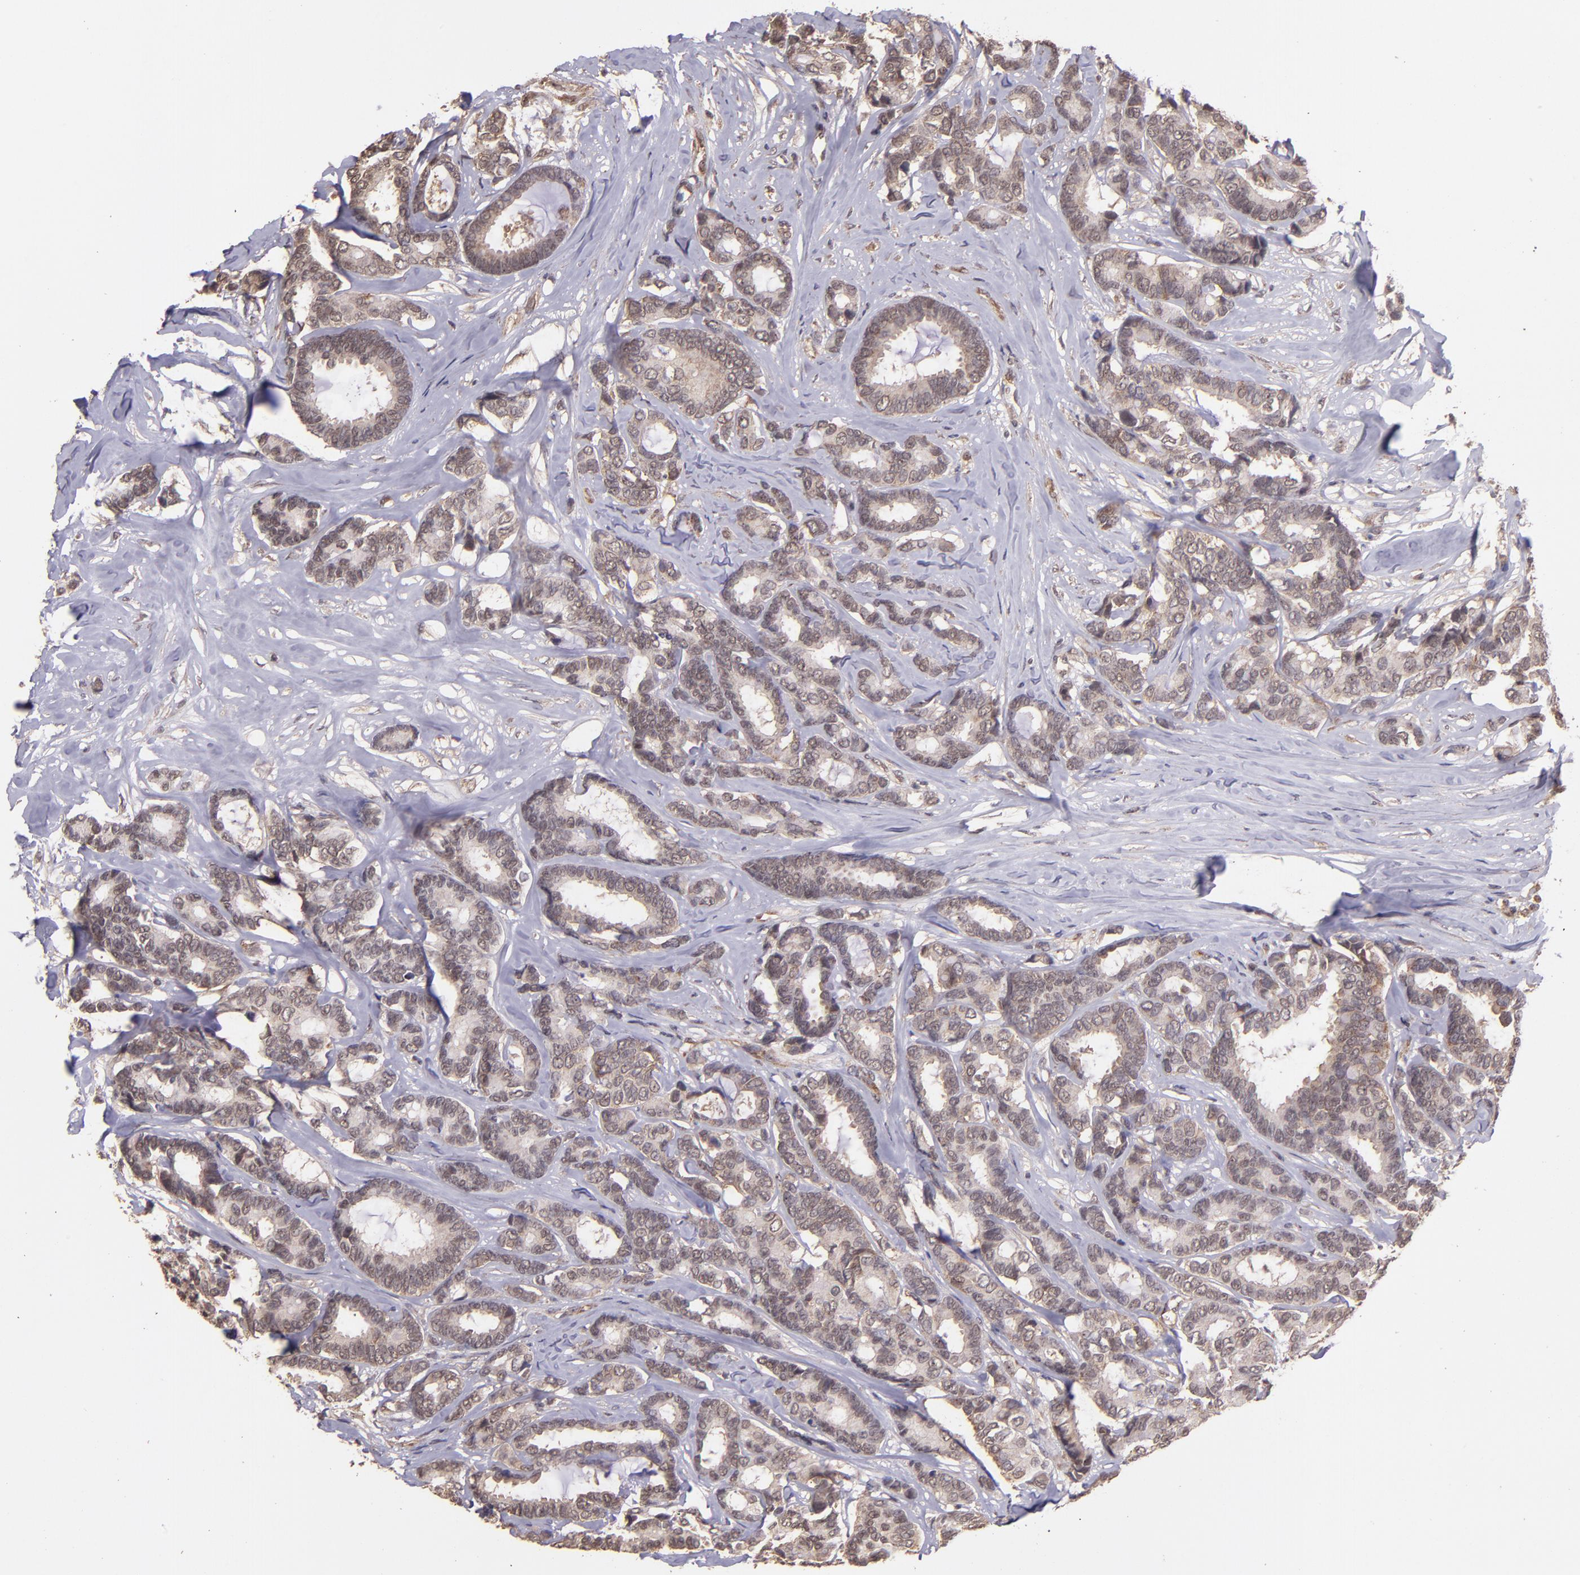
{"staining": {"intensity": "strong", "quantity": ">75%", "location": "cytoplasmic/membranous"}, "tissue": "breast cancer", "cell_type": "Tumor cells", "image_type": "cancer", "snomed": [{"axis": "morphology", "description": "Duct carcinoma"}, {"axis": "topography", "description": "Breast"}], "caption": "Human breast cancer (infiltrating ductal carcinoma) stained for a protein (brown) exhibits strong cytoplasmic/membranous positive expression in approximately >75% of tumor cells.", "gene": "USP51", "patient": {"sex": "female", "age": 87}}